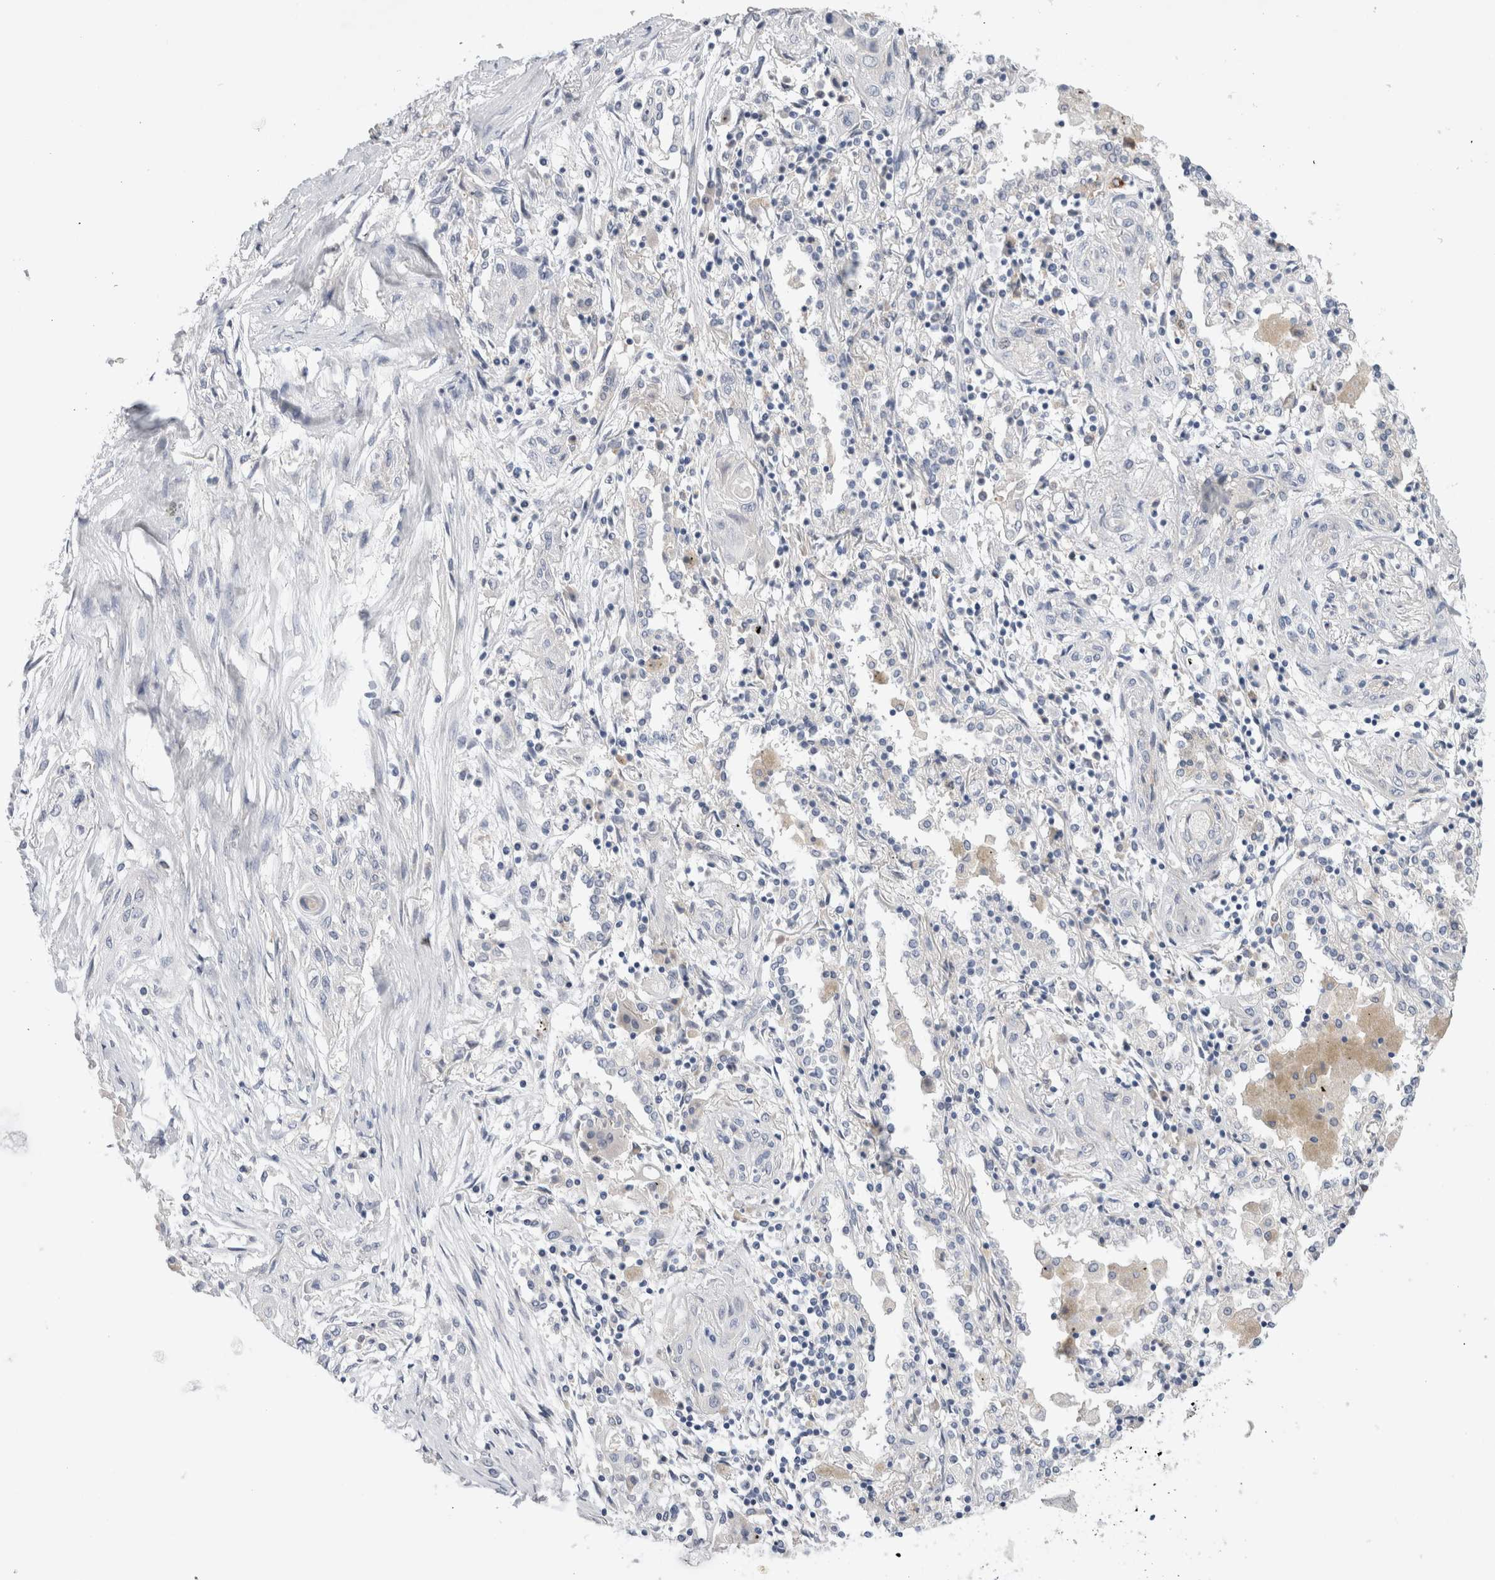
{"staining": {"intensity": "negative", "quantity": "none", "location": "none"}, "tissue": "lung cancer", "cell_type": "Tumor cells", "image_type": "cancer", "snomed": [{"axis": "morphology", "description": "Squamous cell carcinoma, NOS"}, {"axis": "topography", "description": "Lung"}], "caption": "DAB immunohistochemical staining of lung squamous cell carcinoma reveals no significant staining in tumor cells.", "gene": "RBM12B", "patient": {"sex": "female", "age": 47}}